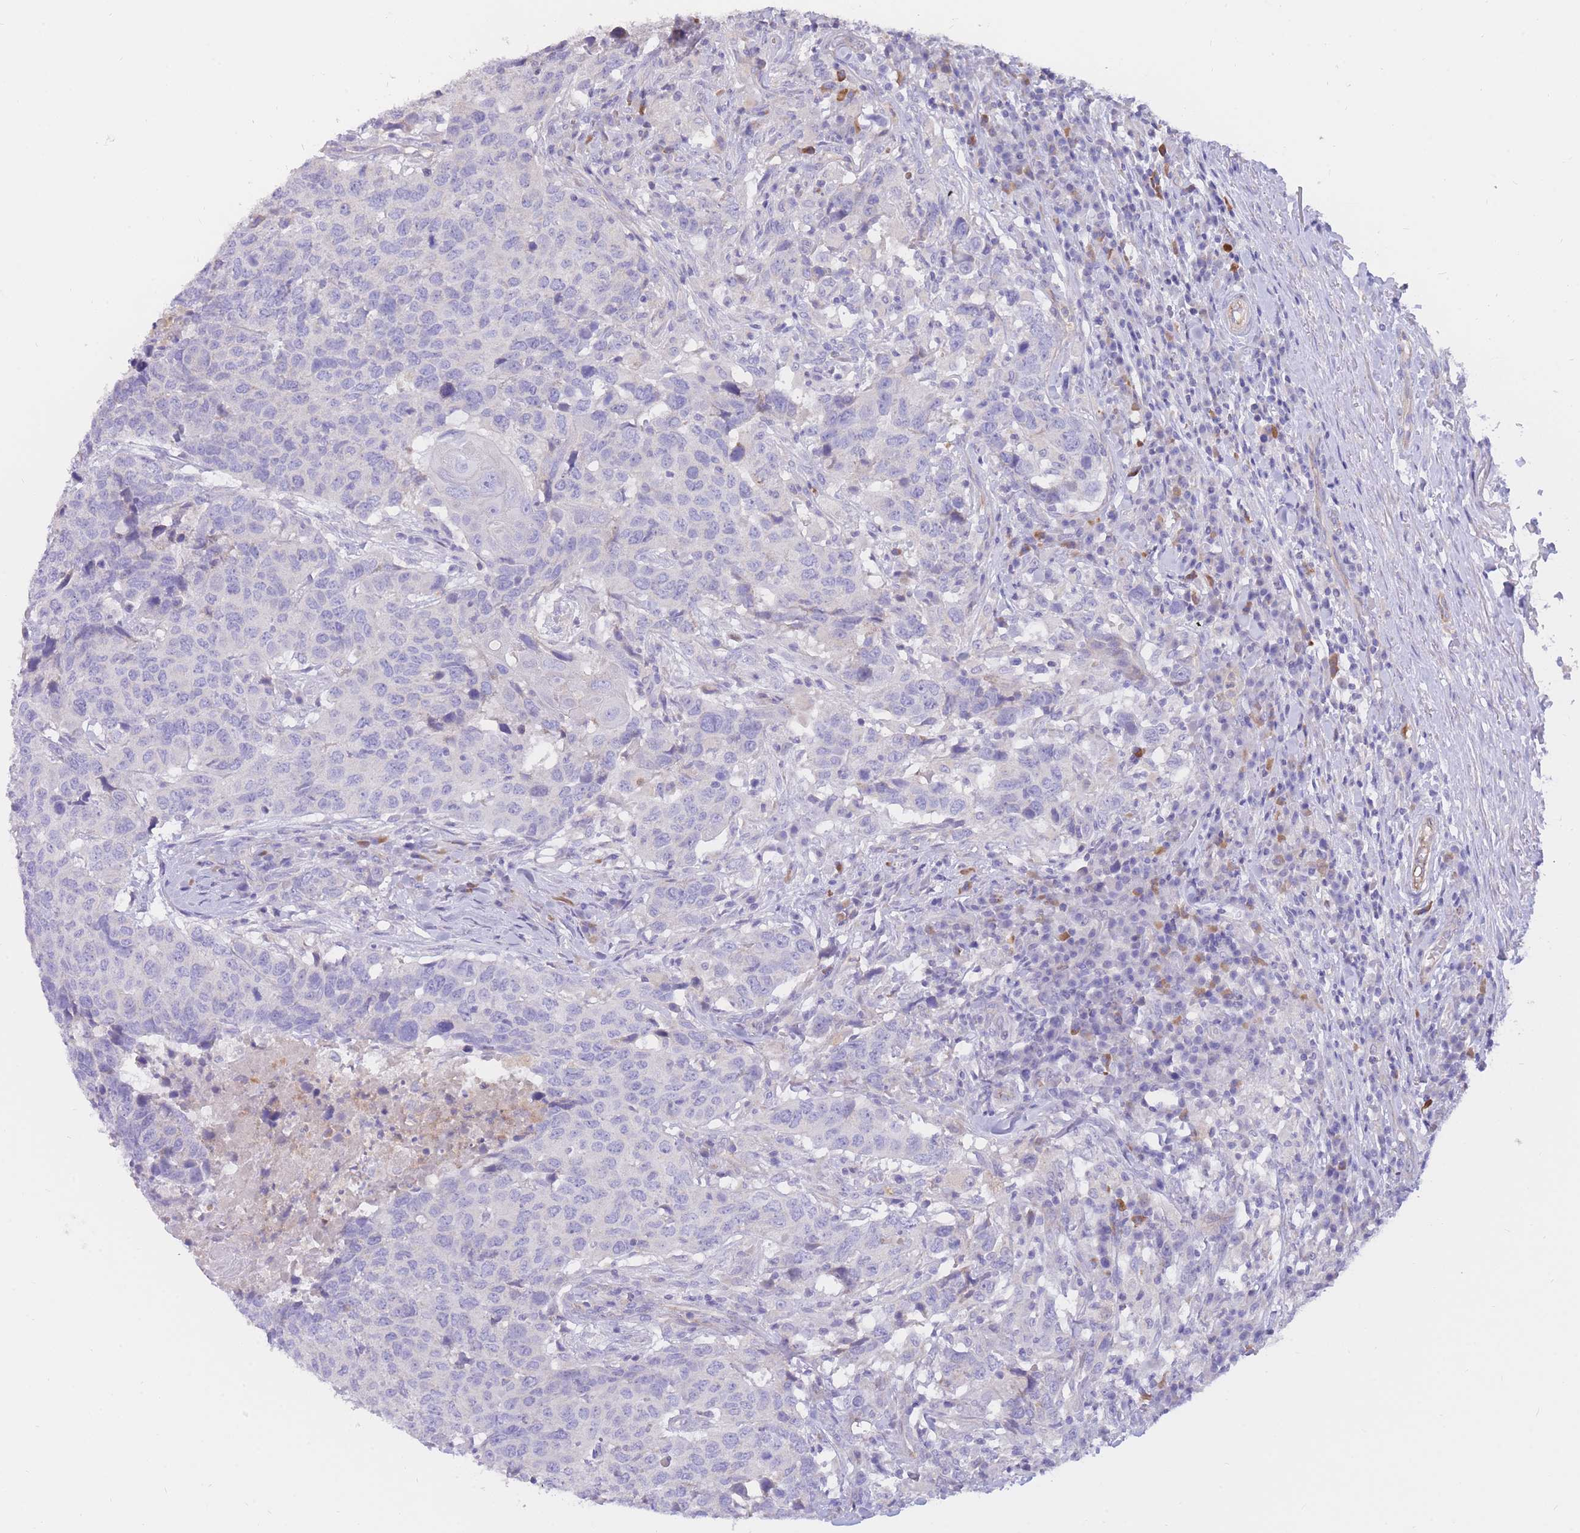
{"staining": {"intensity": "negative", "quantity": "none", "location": "none"}, "tissue": "head and neck cancer", "cell_type": "Tumor cells", "image_type": "cancer", "snomed": [{"axis": "morphology", "description": "Normal tissue, NOS"}, {"axis": "morphology", "description": "Squamous cell carcinoma, NOS"}, {"axis": "topography", "description": "Skeletal muscle"}, {"axis": "topography", "description": "Vascular tissue"}, {"axis": "topography", "description": "Peripheral nerve tissue"}, {"axis": "topography", "description": "Head-Neck"}], "caption": "IHC image of human head and neck cancer (squamous cell carcinoma) stained for a protein (brown), which reveals no expression in tumor cells. Nuclei are stained in blue.", "gene": "SULT1A1", "patient": {"sex": "male", "age": 66}}